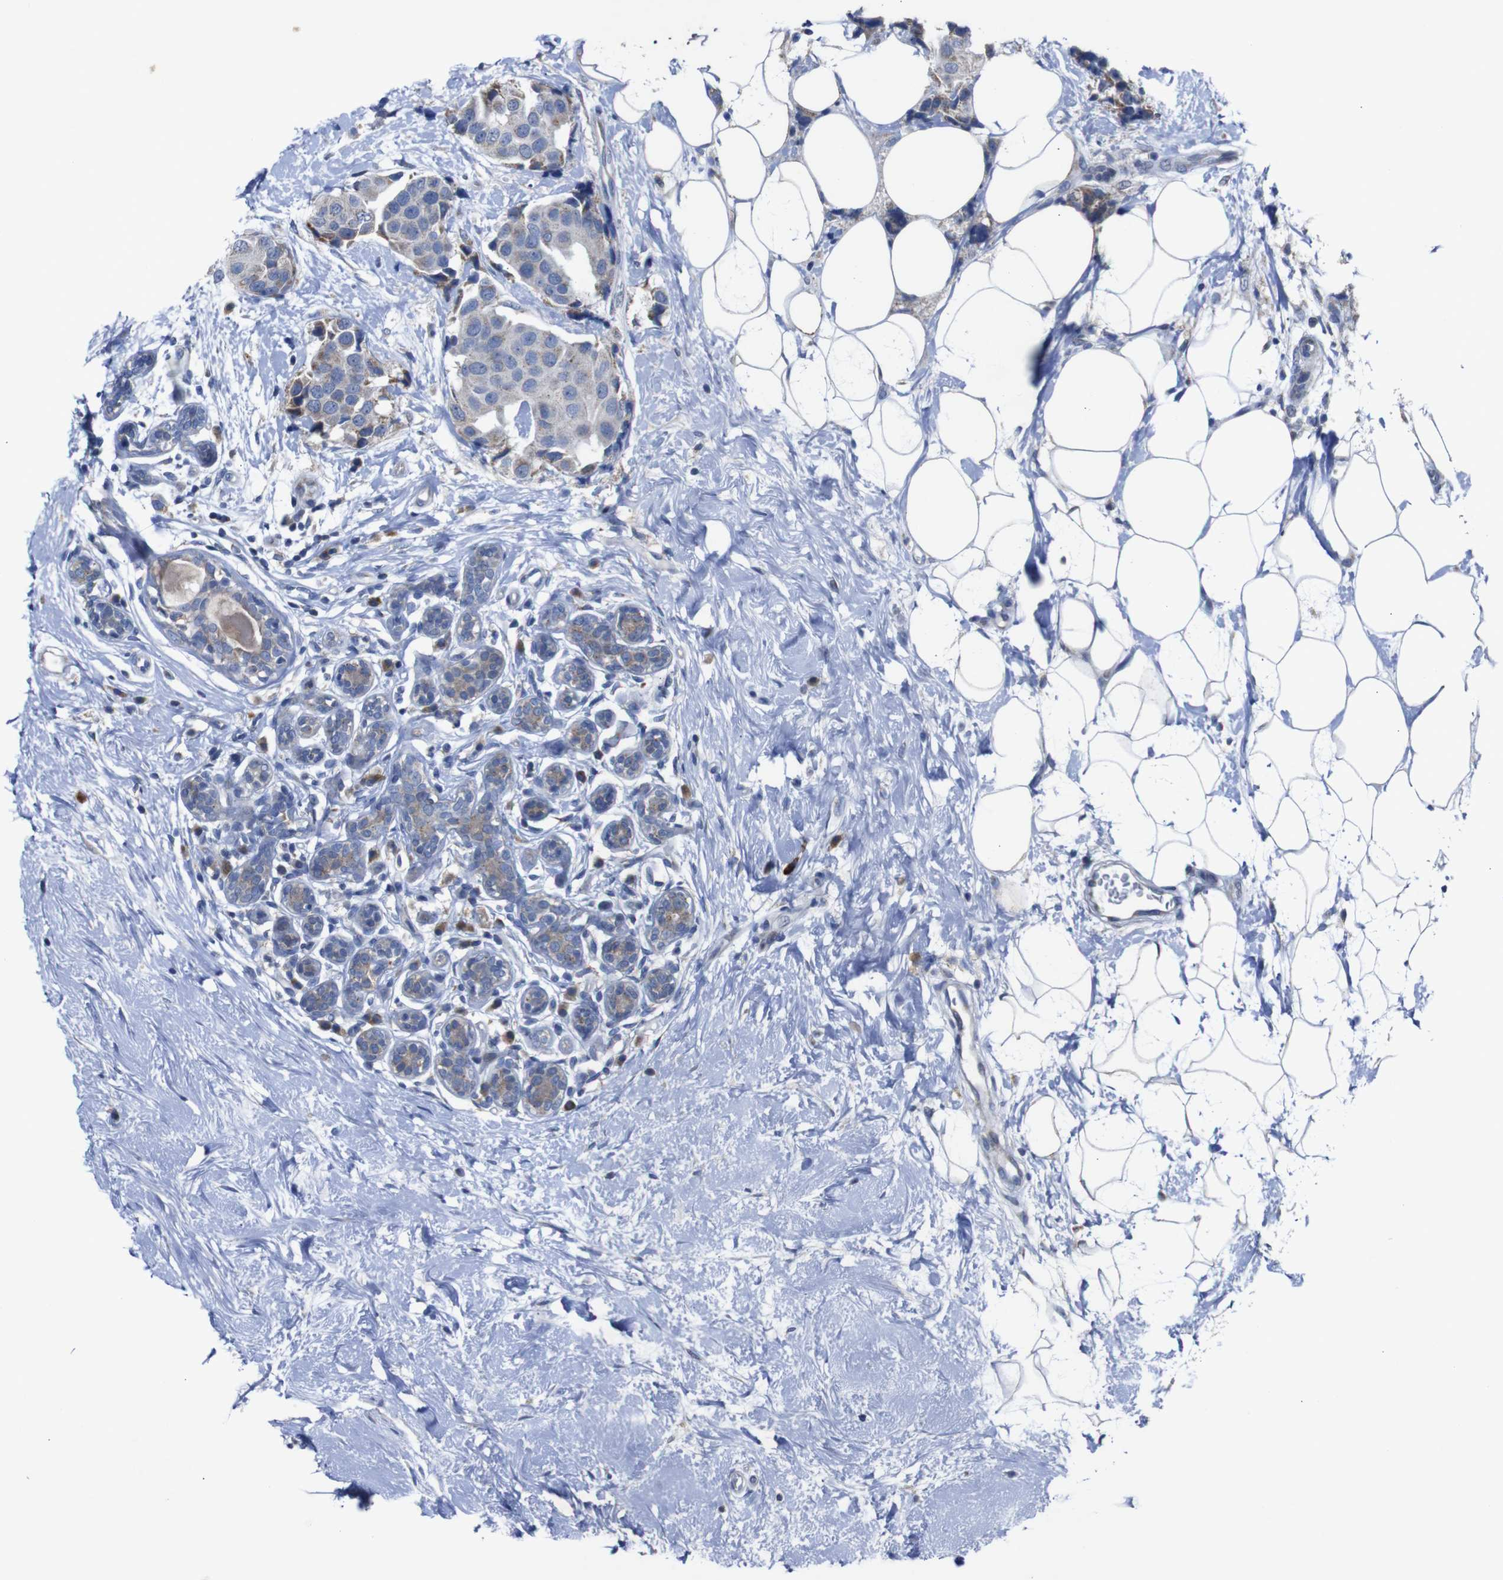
{"staining": {"intensity": "moderate", "quantity": "<25%", "location": "cytoplasmic/membranous"}, "tissue": "breast cancer", "cell_type": "Tumor cells", "image_type": "cancer", "snomed": [{"axis": "morphology", "description": "Normal tissue, NOS"}, {"axis": "morphology", "description": "Duct carcinoma"}, {"axis": "topography", "description": "Breast"}], "caption": "Breast cancer (invasive ductal carcinoma) was stained to show a protein in brown. There is low levels of moderate cytoplasmic/membranous positivity in approximately <25% of tumor cells. (DAB (3,3'-diaminobenzidine) IHC, brown staining for protein, blue staining for nuclei).", "gene": "CHST10", "patient": {"sex": "female", "age": 39}}